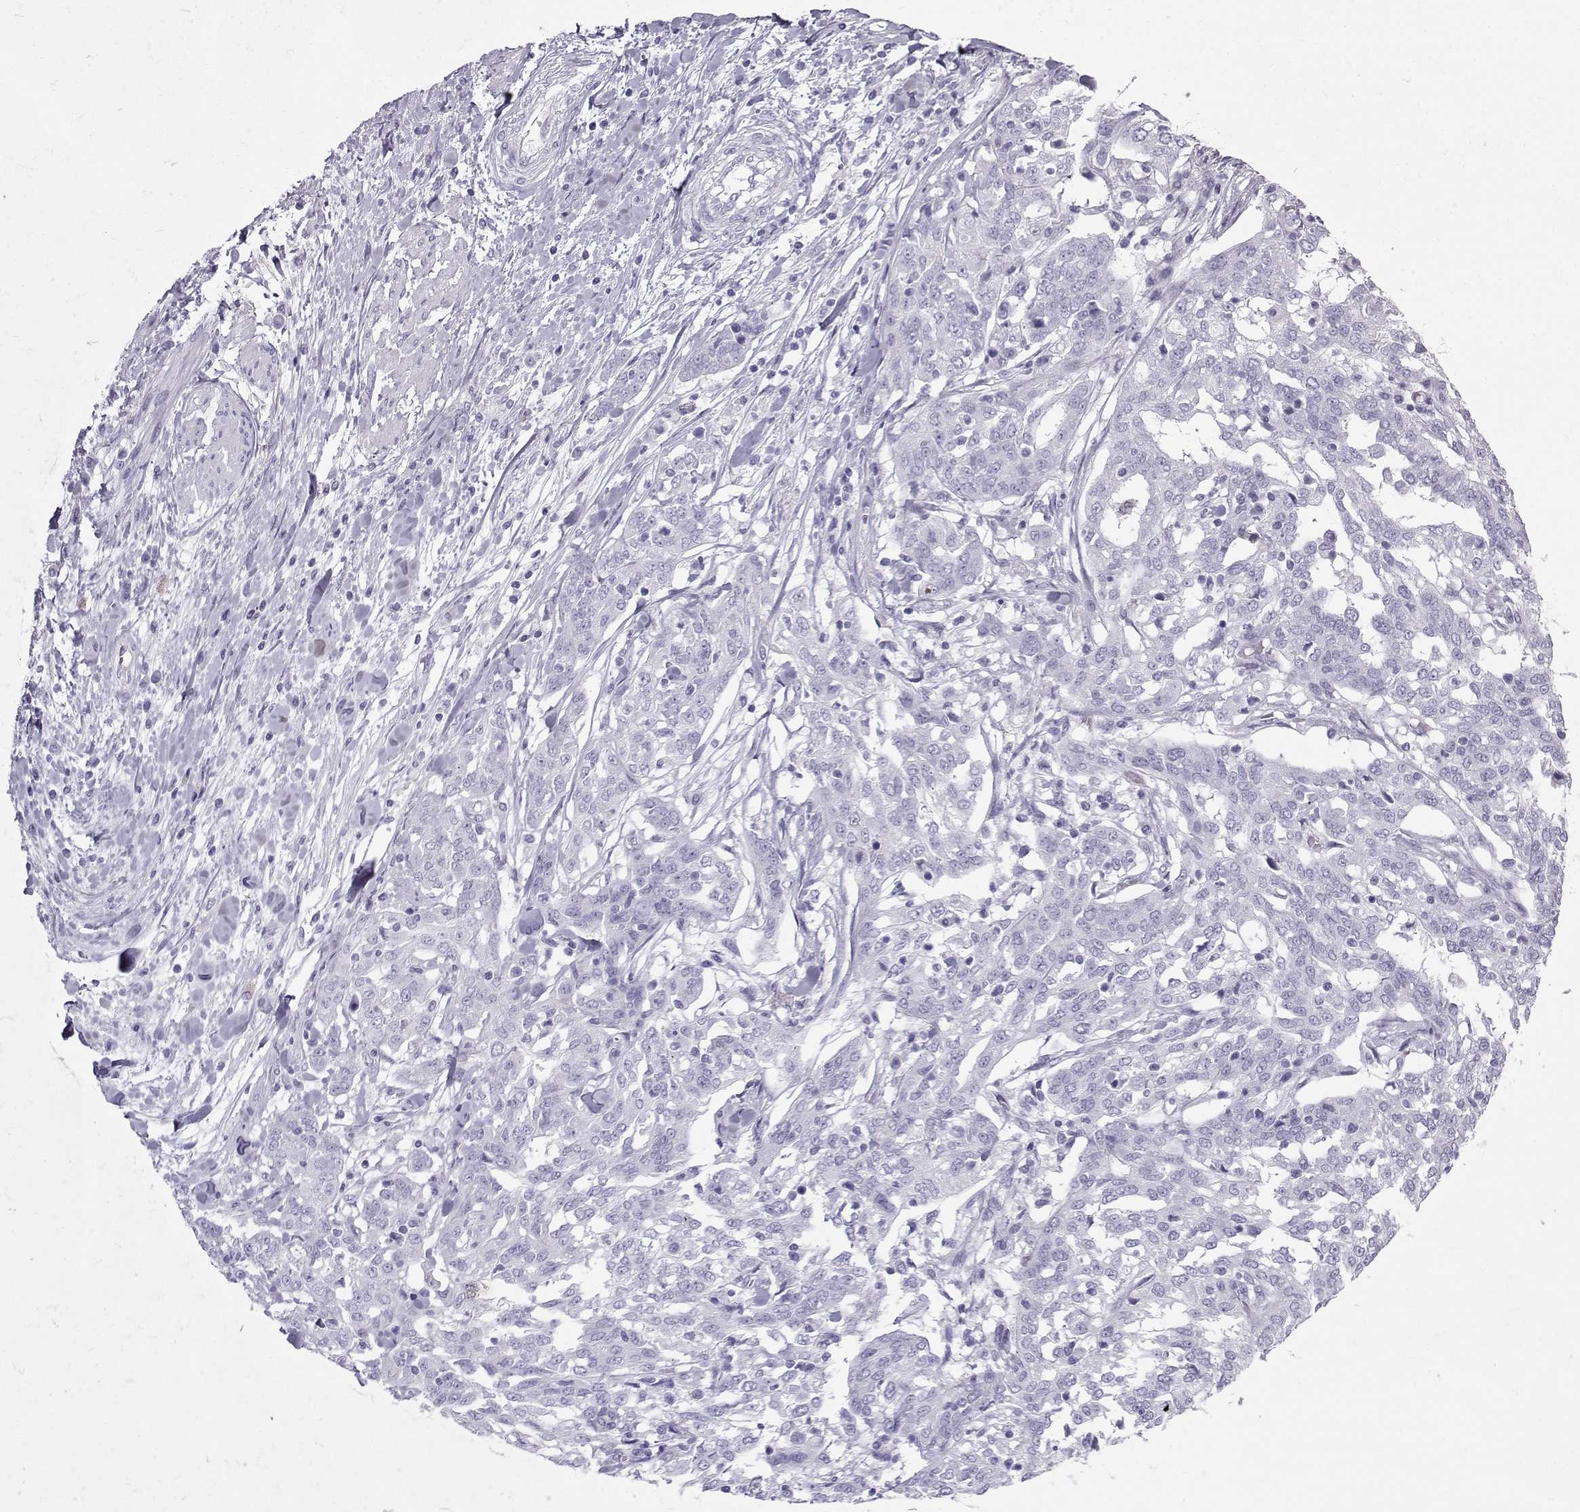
{"staining": {"intensity": "negative", "quantity": "none", "location": "none"}, "tissue": "ovarian cancer", "cell_type": "Tumor cells", "image_type": "cancer", "snomed": [{"axis": "morphology", "description": "Cystadenocarcinoma, serous, NOS"}, {"axis": "topography", "description": "Ovary"}], "caption": "An immunohistochemistry (IHC) photomicrograph of serous cystadenocarcinoma (ovarian) is shown. There is no staining in tumor cells of serous cystadenocarcinoma (ovarian).", "gene": "IQCD", "patient": {"sex": "female", "age": 67}}